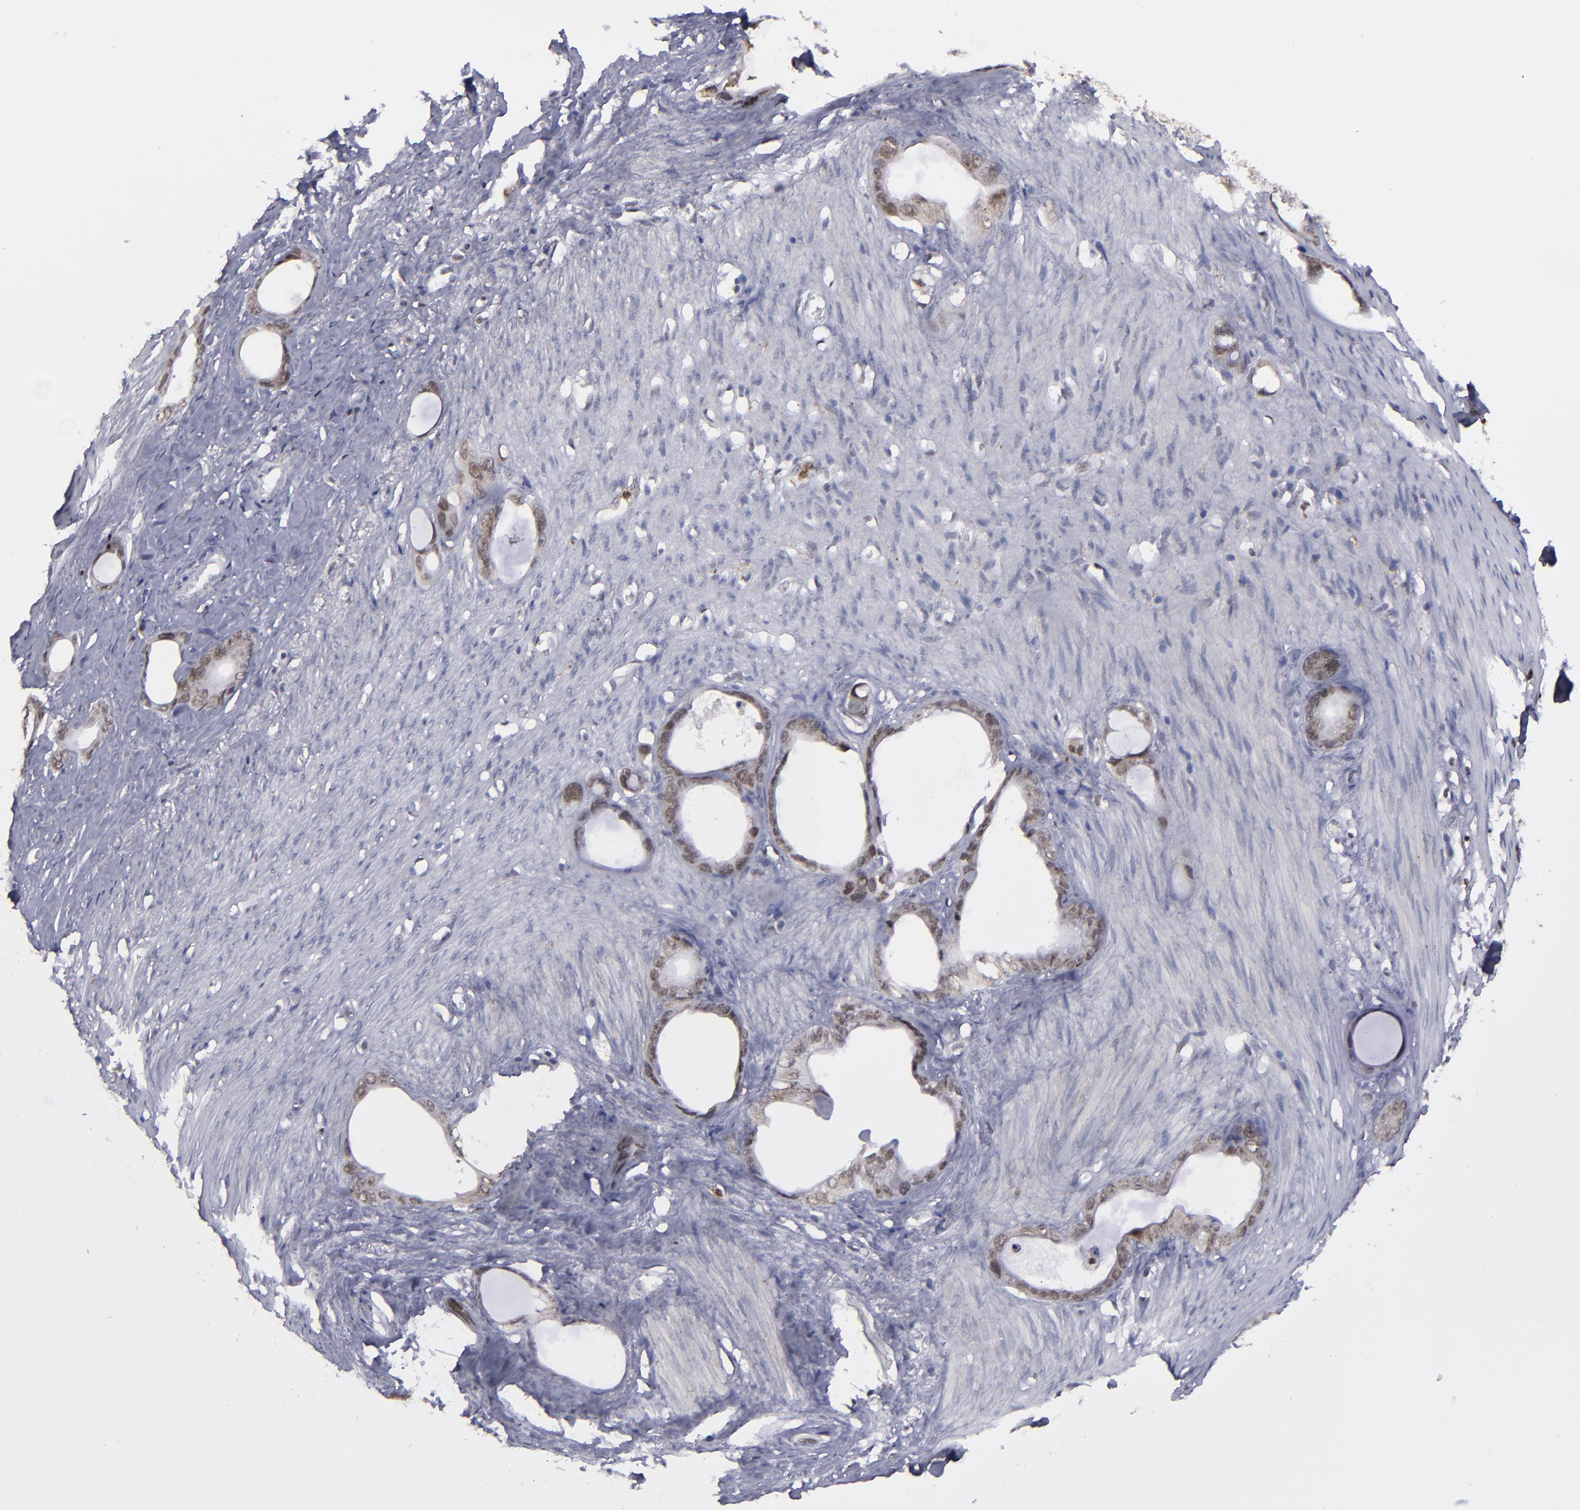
{"staining": {"intensity": "weak", "quantity": ">75%", "location": "cytoplasmic/membranous,nuclear"}, "tissue": "stomach cancer", "cell_type": "Tumor cells", "image_type": "cancer", "snomed": [{"axis": "morphology", "description": "Adenocarcinoma, NOS"}, {"axis": "topography", "description": "Stomach"}], "caption": "Protein staining of stomach adenocarcinoma tissue shows weak cytoplasmic/membranous and nuclear positivity in about >75% of tumor cells.", "gene": "RREB1", "patient": {"sex": "female", "age": 75}}